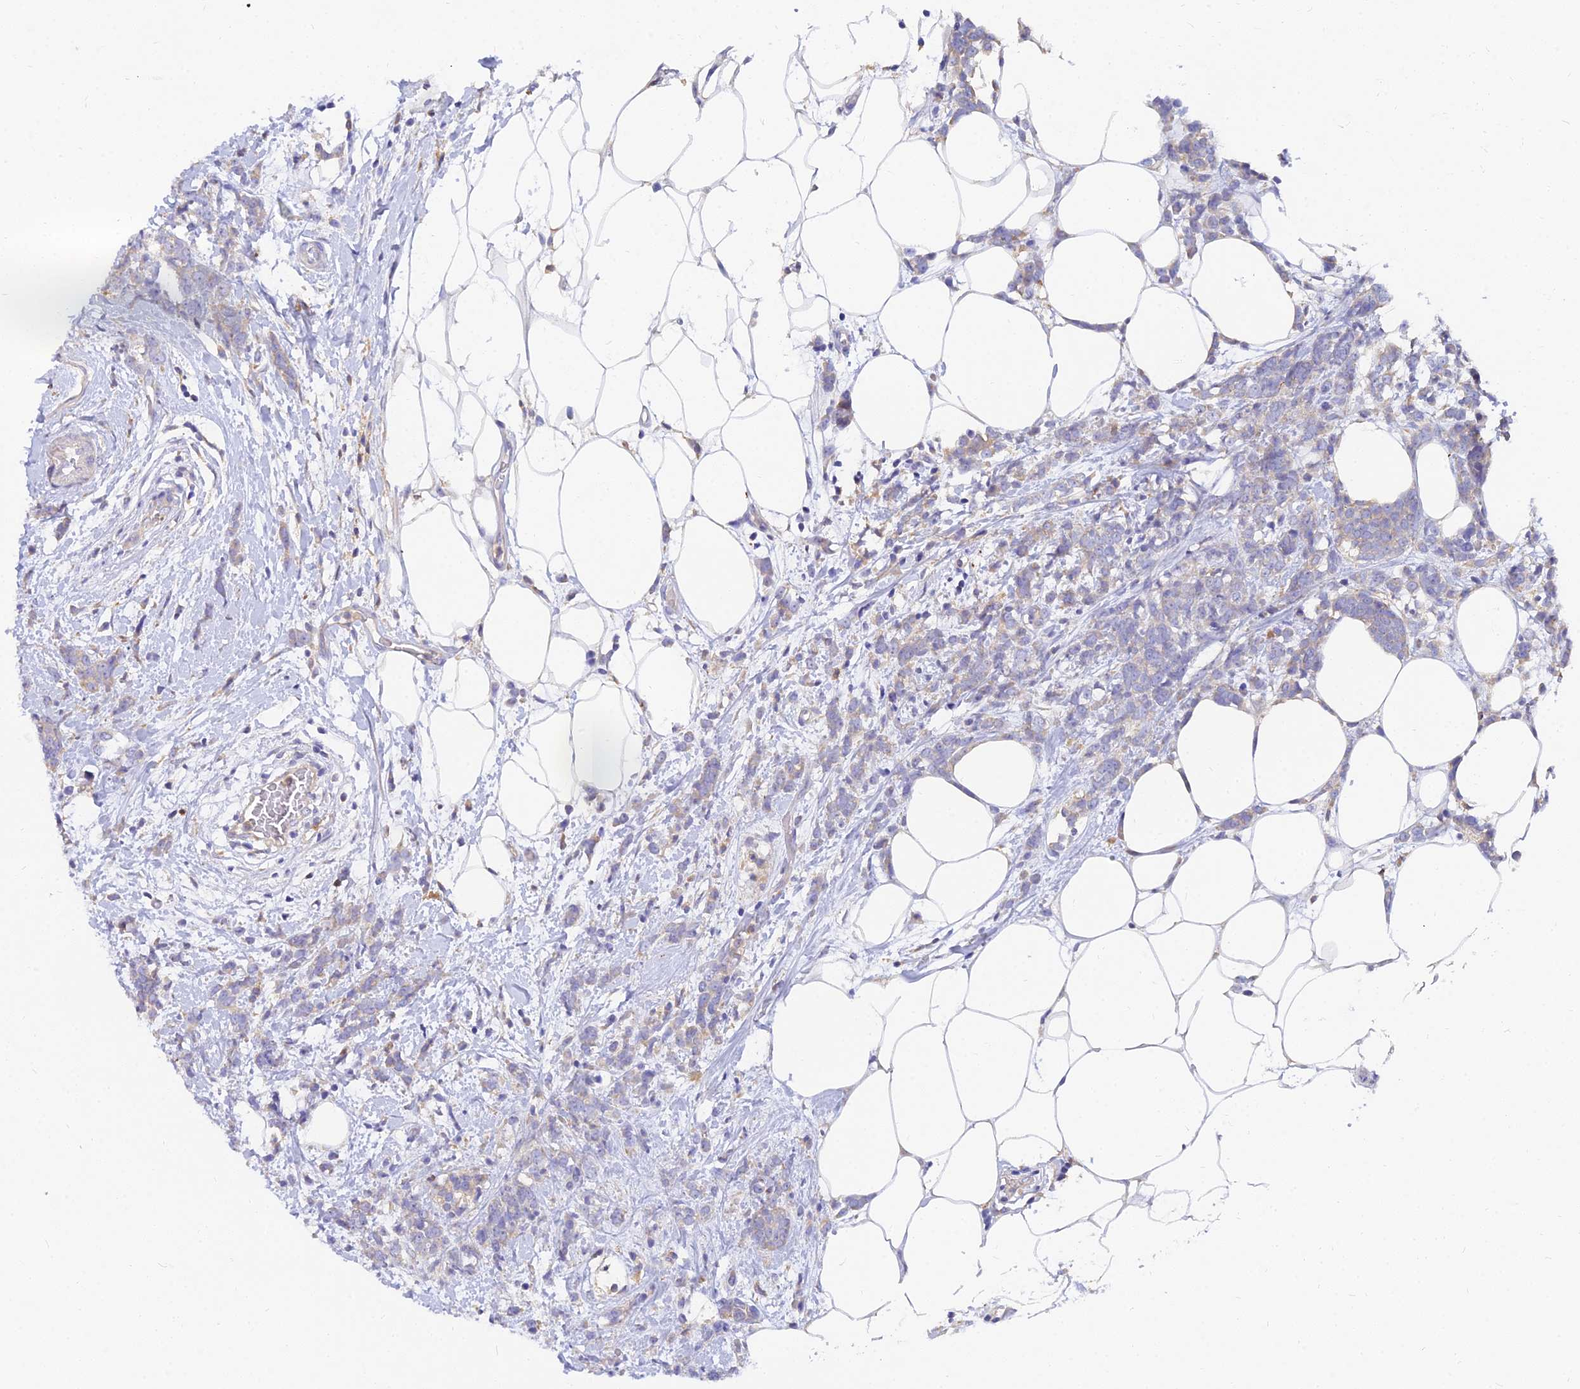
{"staining": {"intensity": "weak", "quantity": "<25%", "location": "cytoplasmic/membranous"}, "tissue": "breast cancer", "cell_type": "Tumor cells", "image_type": "cancer", "snomed": [{"axis": "morphology", "description": "Lobular carcinoma"}, {"axis": "topography", "description": "Breast"}], "caption": "High magnification brightfield microscopy of breast cancer (lobular carcinoma) stained with DAB (brown) and counterstained with hematoxylin (blue): tumor cells show no significant expression.", "gene": "ARL8B", "patient": {"sex": "female", "age": 58}}